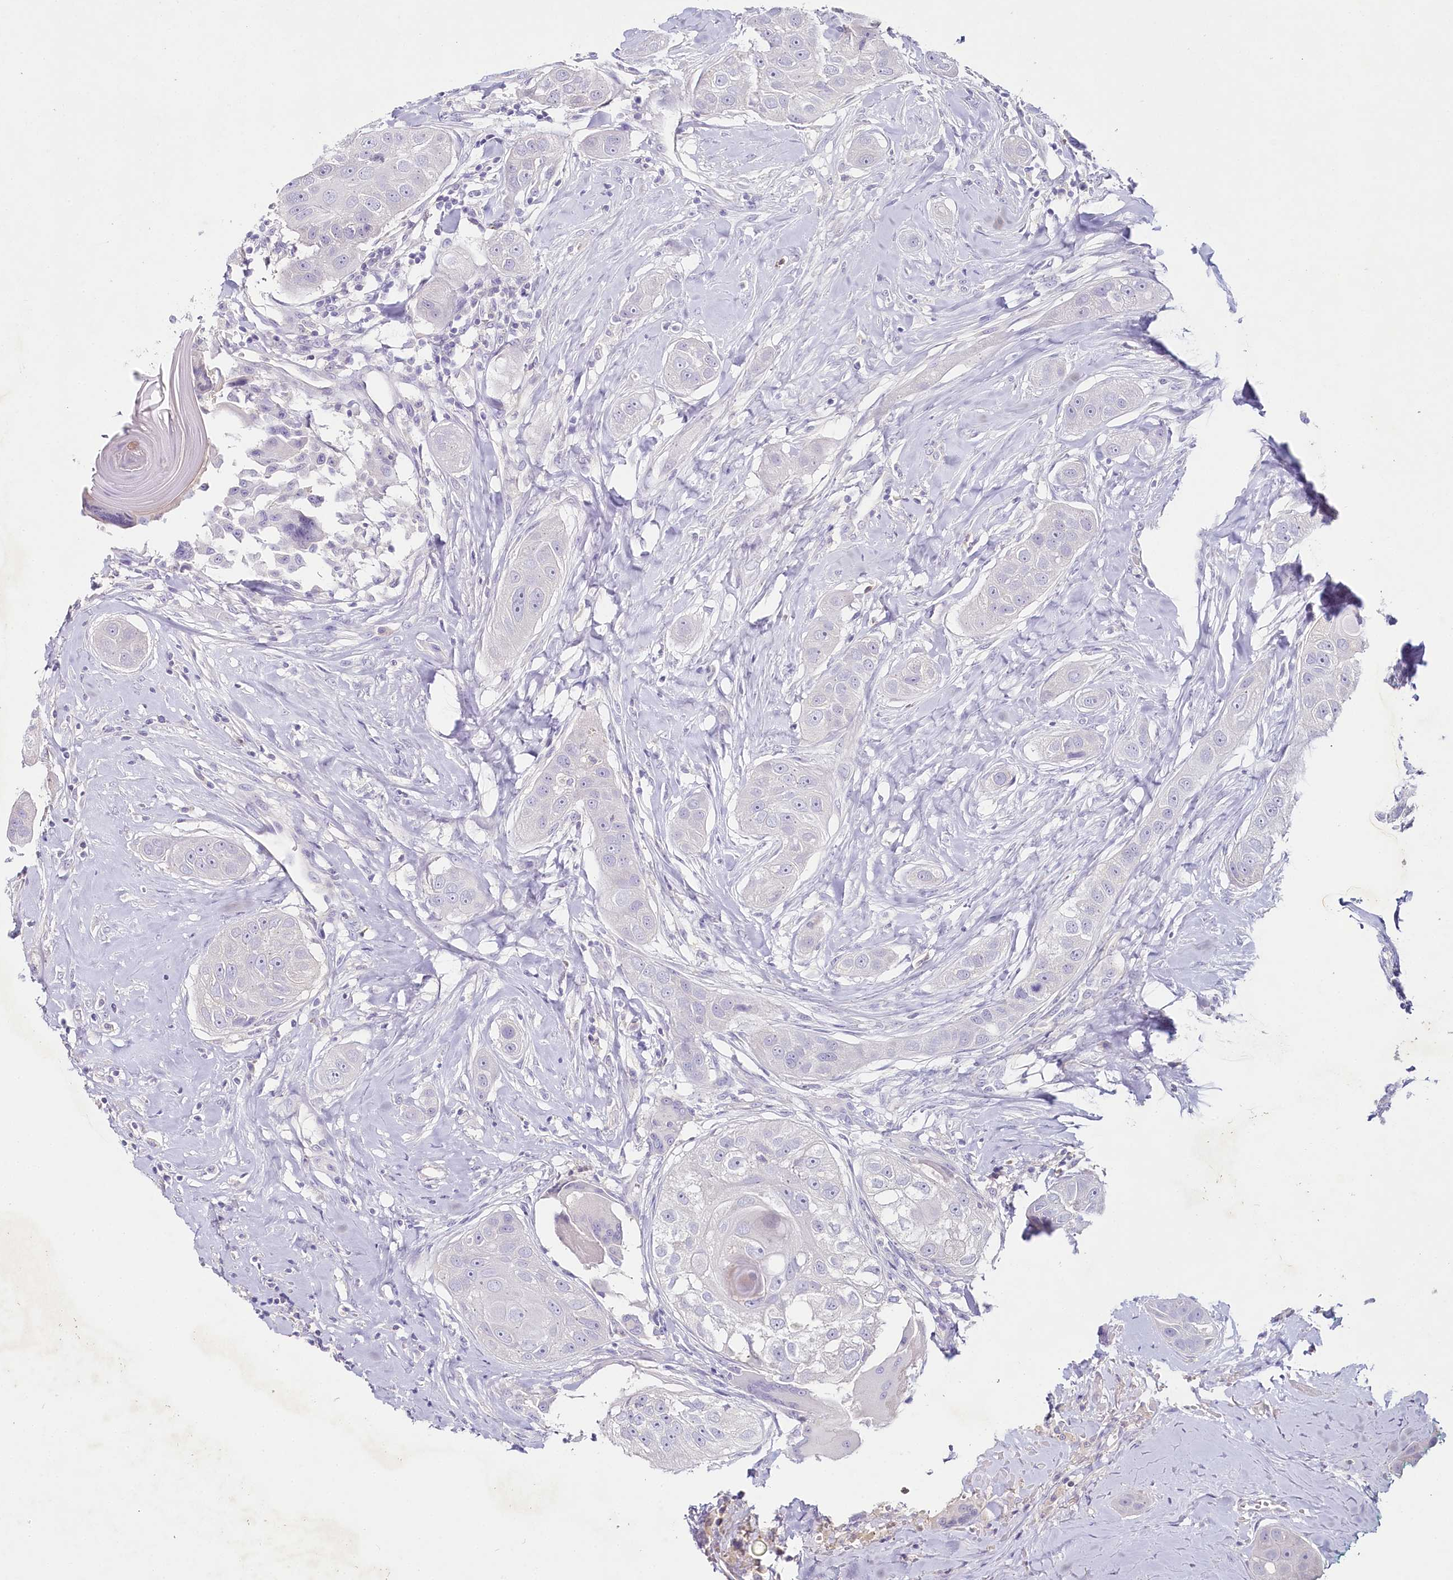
{"staining": {"intensity": "negative", "quantity": "none", "location": "none"}, "tissue": "head and neck cancer", "cell_type": "Tumor cells", "image_type": "cancer", "snomed": [{"axis": "morphology", "description": "Normal tissue, NOS"}, {"axis": "morphology", "description": "Squamous cell carcinoma, NOS"}, {"axis": "topography", "description": "Skeletal muscle"}, {"axis": "topography", "description": "Head-Neck"}], "caption": "Immunohistochemistry of head and neck cancer demonstrates no positivity in tumor cells.", "gene": "HPD", "patient": {"sex": "male", "age": 51}}